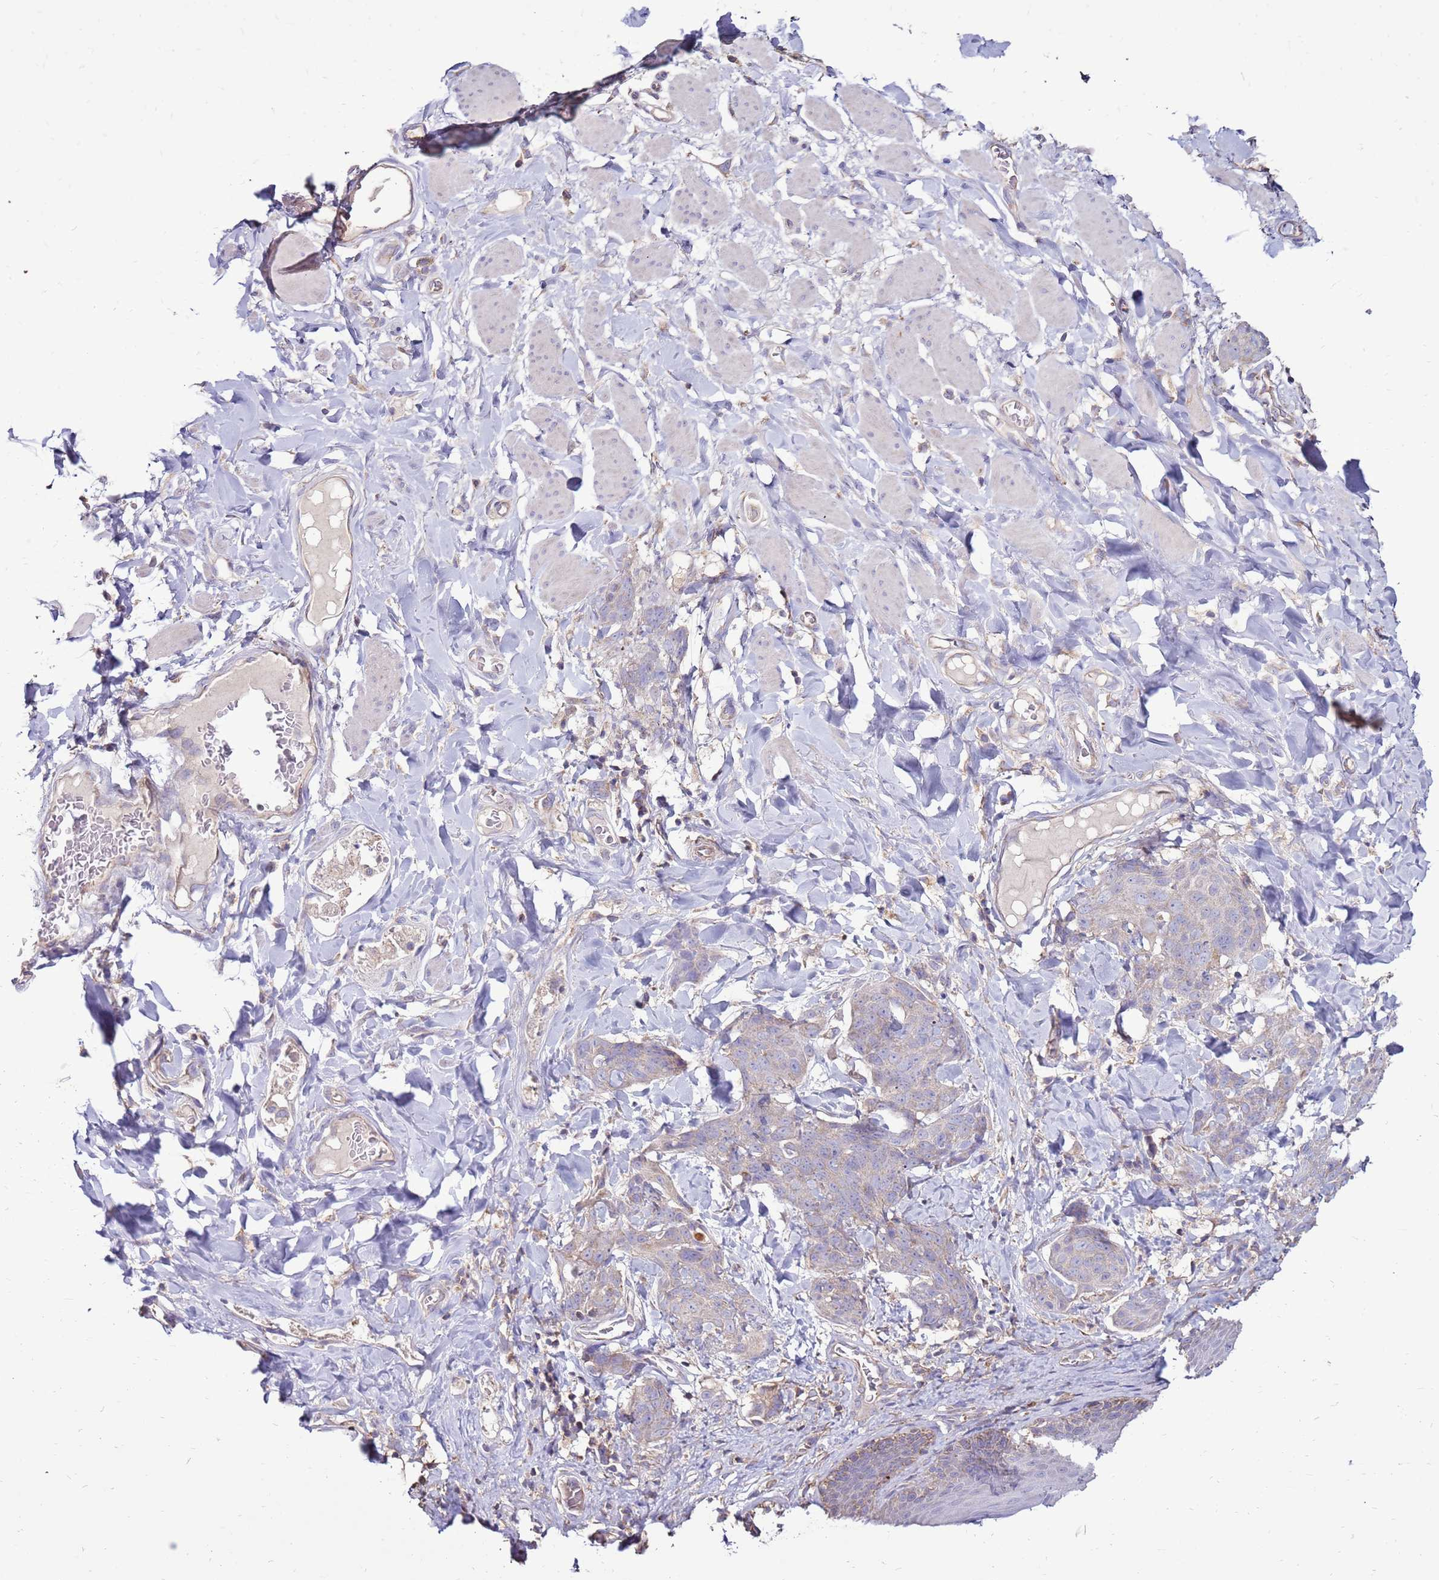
{"staining": {"intensity": "weak", "quantity": "<25%", "location": "cytoplasmic/membranous"}, "tissue": "skin cancer", "cell_type": "Tumor cells", "image_type": "cancer", "snomed": [{"axis": "morphology", "description": "Squamous cell carcinoma, NOS"}, {"axis": "topography", "description": "Skin"}, {"axis": "topography", "description": "Vulva"}], "caption": "Immunohistochemical staining of skin cancer reveals no significant staining in tumor cells.", "gene": "TRAPPC4", "patient": {"sex": "female", "age": 85}}